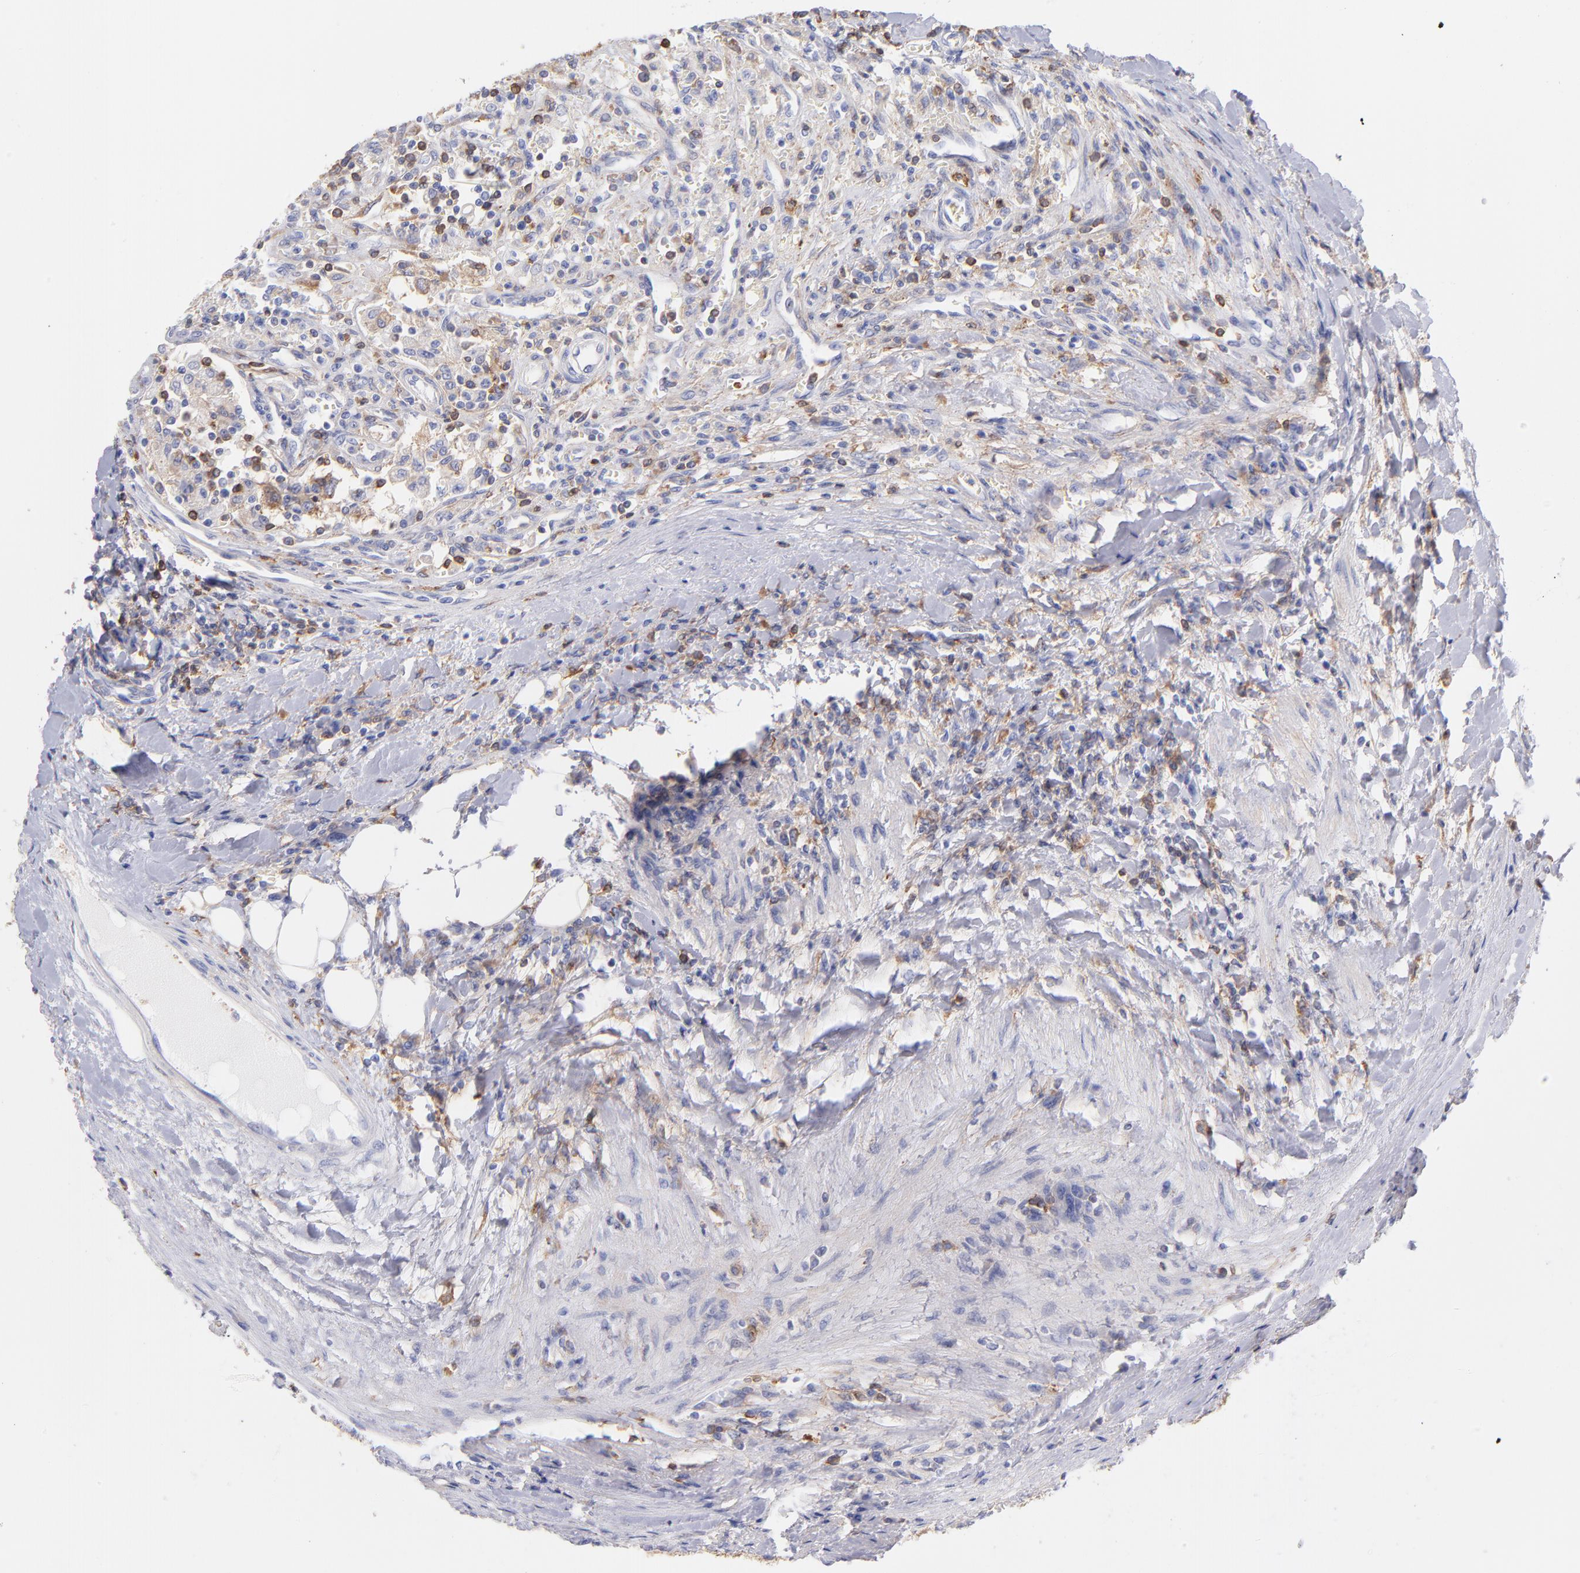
{"staining": {"intensity": "moderate", "quantity": ">75%", "location": "cytoplasmic/membranous"}, "tissue": "renal cancer", "cell_type": "Tumor cells", "image_type": "cancer", "snomed": [{"axis": "morphology", "description": "Normal tissue, NOS"}, {"axis": "morphology", "description": "Adenocarcinoma, NOS"}, {"axis": "topography", "description": "Kidney"}], "caption": "Moderate cytoplasmic/membranous staining for a protein is present in approximately >75% of tumor cells of renal adenocarcinoma using immunohistochemistry.", "gene": "PRKCA", "patient": {"sex": "male", "age": 71}}